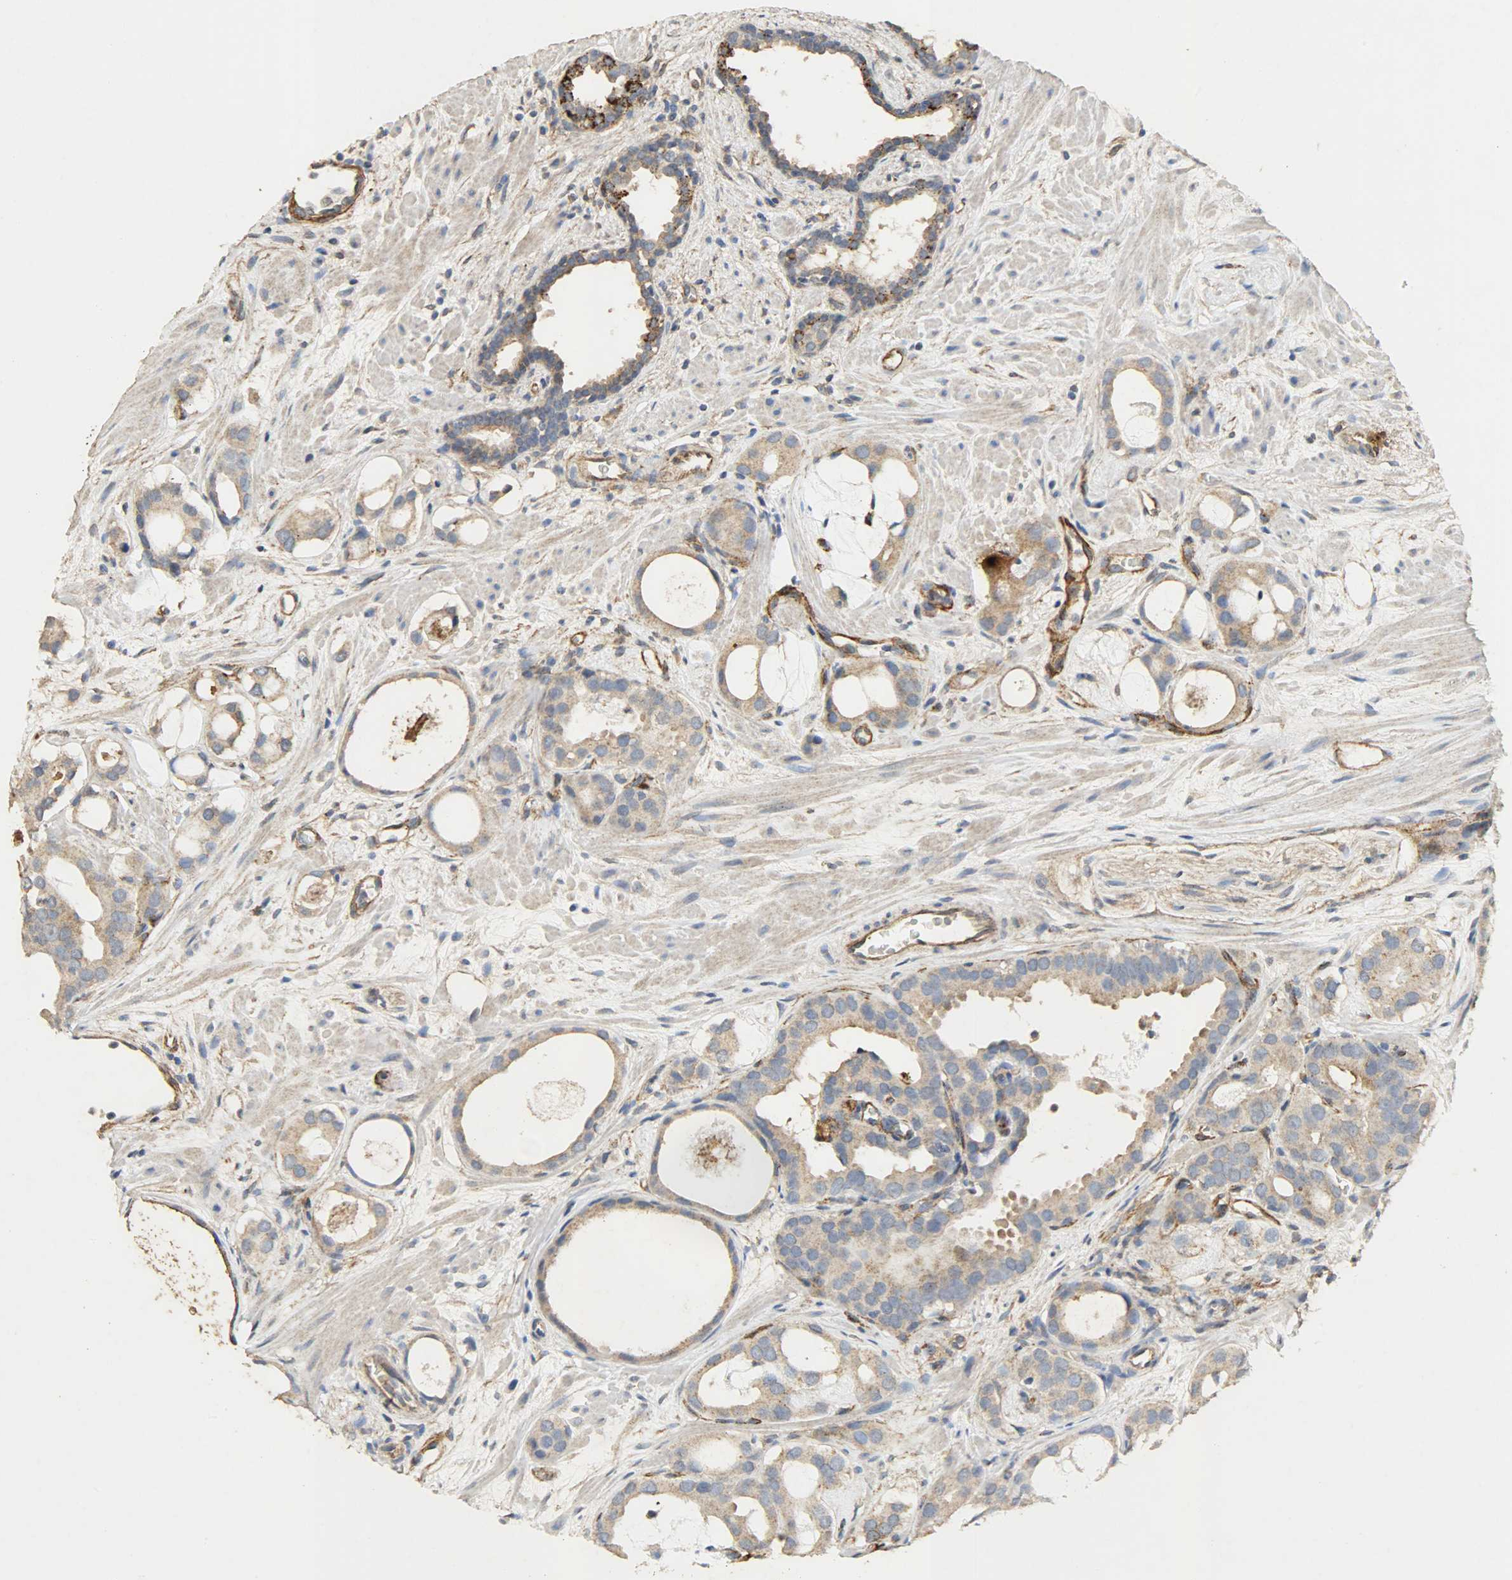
{"staining": {"intensity": "weak", "quantity": ">75%", "location": "cytoplasmic/membranous"}, "tissue": "prostate cancer", "cell_type": "Tumor cells", "image_type": "cancer", "snomed": [{"axis": "morphology", "description": "Adenocarcinoma, Low grade"}, {"axis": "topography", "description": "Prostate"}], "caption": "A brown stain labels weak cytoplasmic/membranous expression of a protein in human prostate cancer tumor cells. (DAB = brown stain, brightfield microscopy at high magnification).", "gene": "TPM4", "patient": {"sex": "male", "age": 57}}